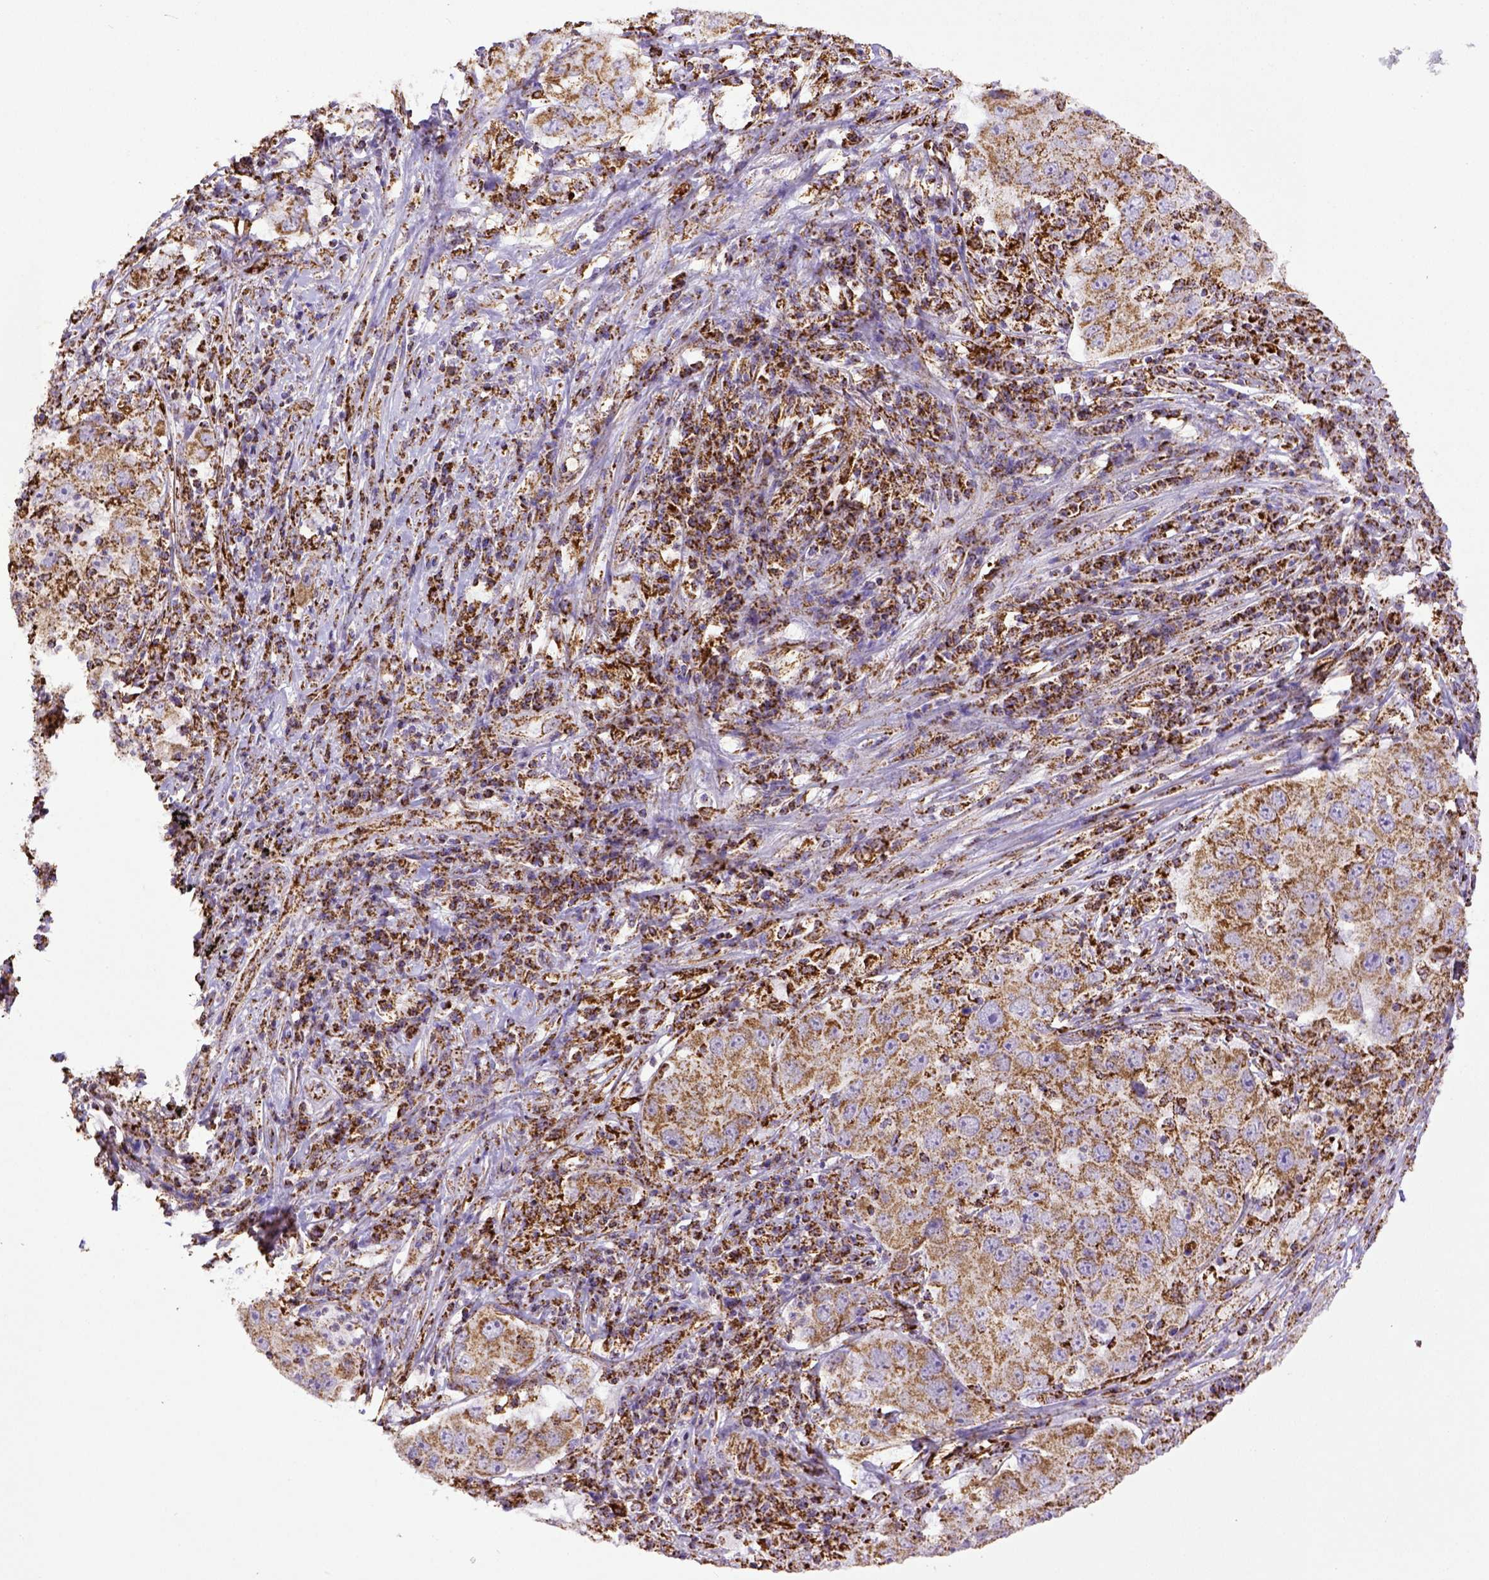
{"staining": {"intensity": "moderate", "quantity": ">75%", "location": "cytoplasmic/membranous"}, "tissue": "lung cancer", "cell_type": "Tumor cells", "image_type": "cancer", "snomed": [{"axis": "morphology", "description": "Adenocarcinoma, NOS"}, {"axis": "topography", "description": "Lung"}], "caption": "Immunohistochemical staining of human lung adenocarcinoma exhibits medium levels of moderate cytoplasmic/membranous protein expression in approximately >75% of tumor cells.", "gene": "MT-CO1", "patient": {"sex": "male", "age": 73}}